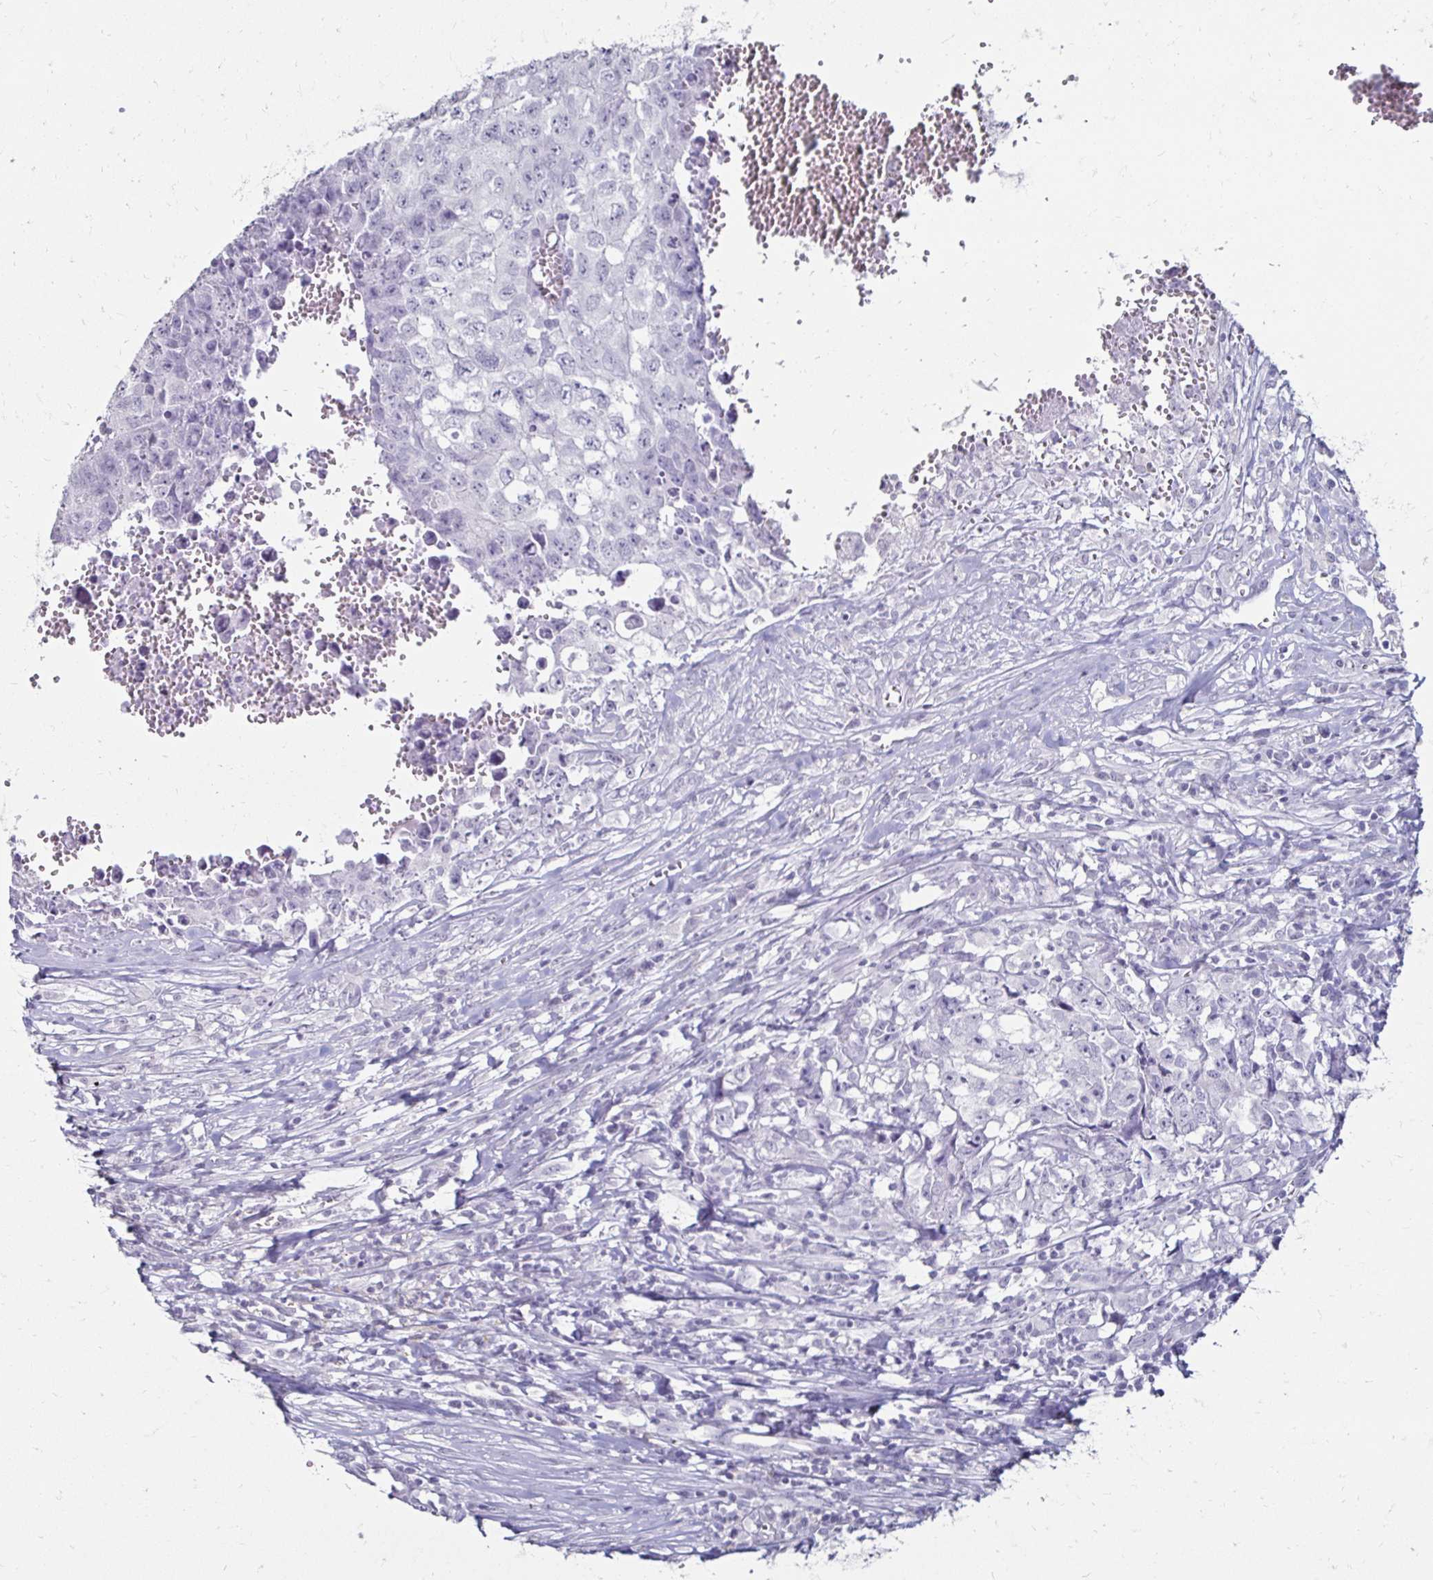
{"staining": {"intensity": "negative", "quantity": "none", "location": "none"}, "tissue": "testis cancer", "cell_type": "Tumor cells", "image_type": "cancer", "snomed": [{"axis": "morphology", "description": "Carcinoma, Embryonal, NOS"}, {"axis": "morphology", "description": "Teratoma, malignant, NOS"}, {"axis": "topography", "description": "Testis"}], "caption": "There is no significant staining in tumor cells of testis cancer (teratoma (malignant)).", "gene": "TOMM34", "patient": {"sex": "male", "age": 24}}